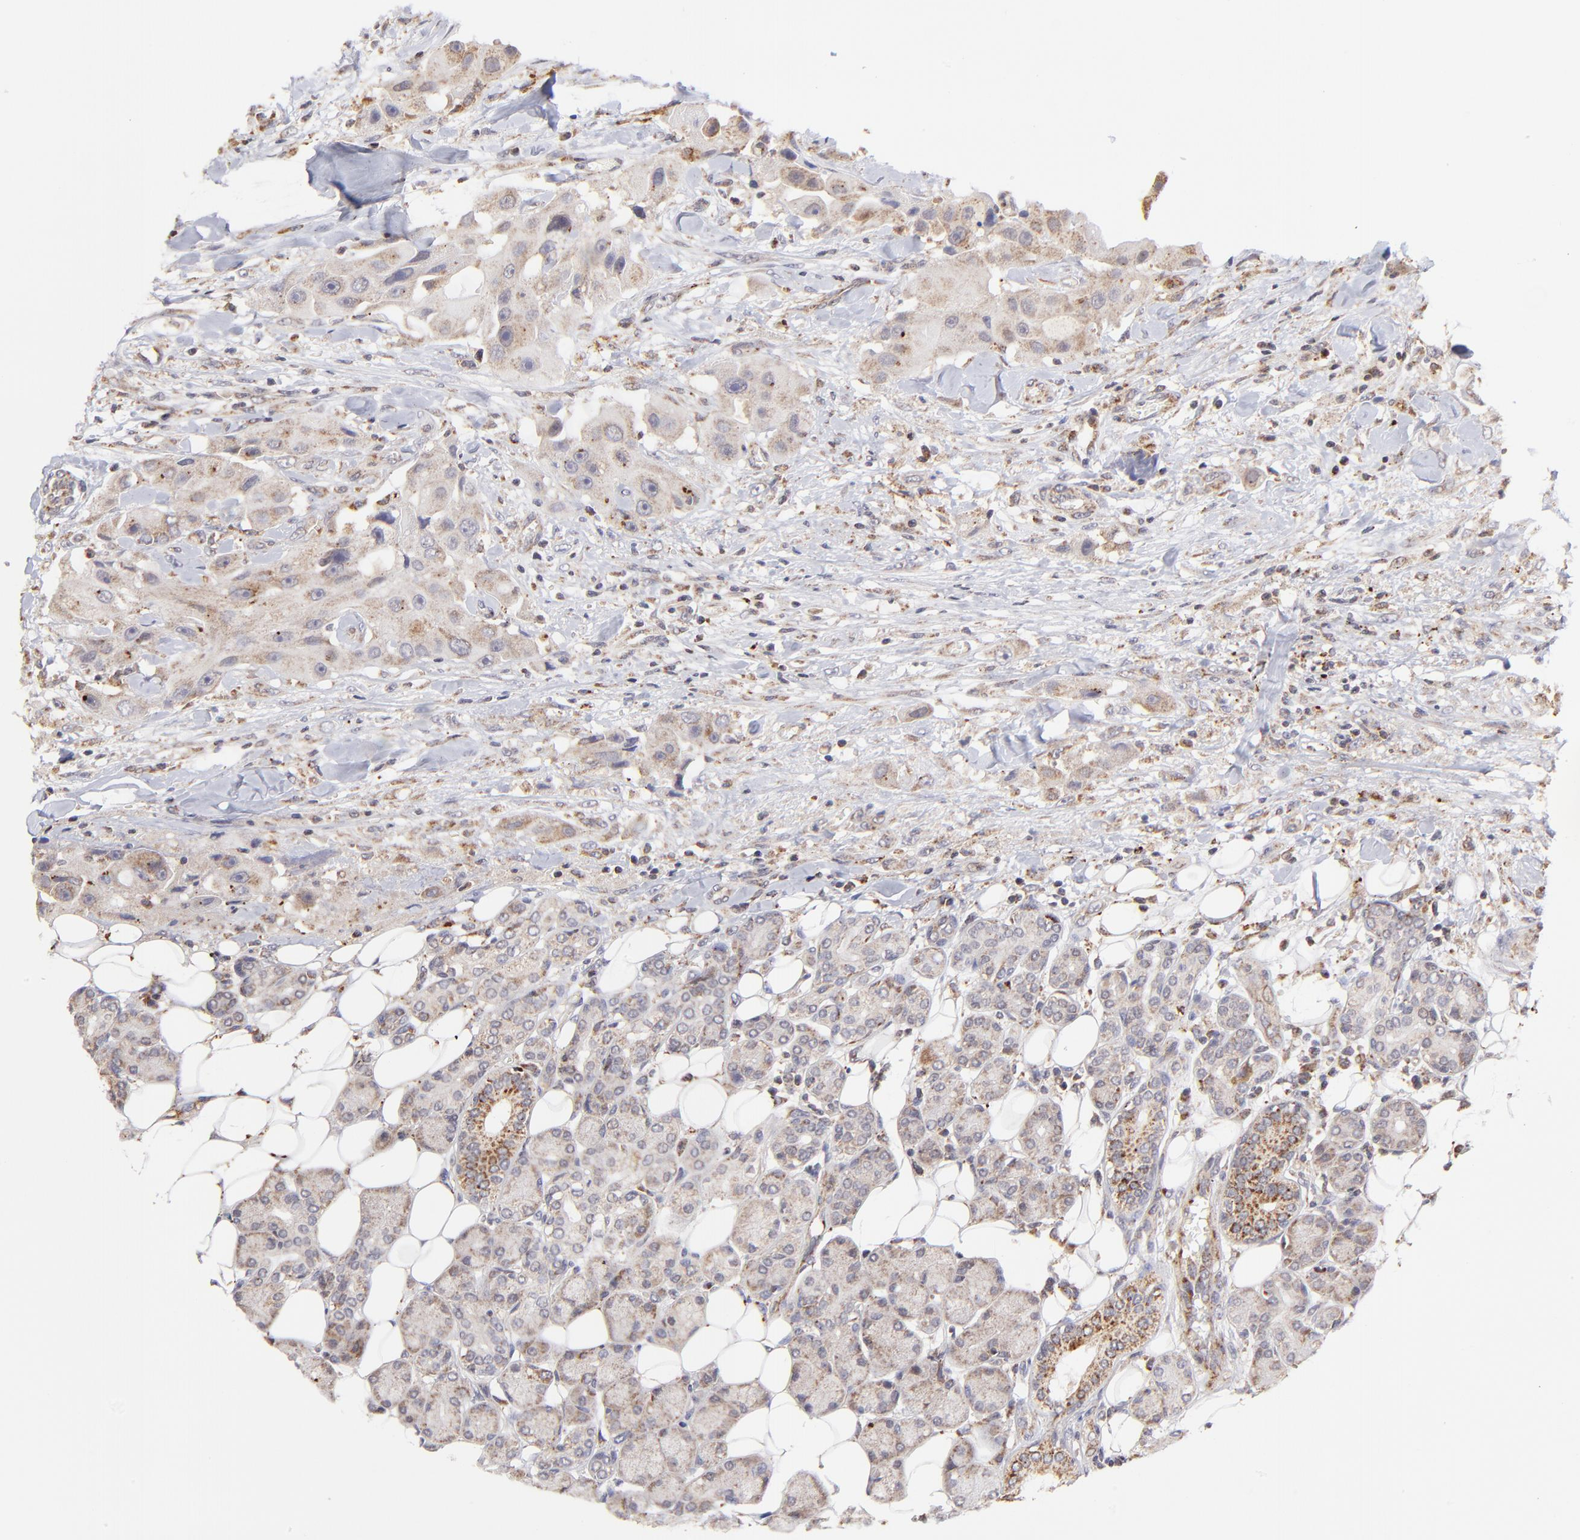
{"staining": {"intensity": "weak", "quantity": "25%-75%", "location": "cytoplasmic/membranous"}, "tissue": "head and neck cancer", "cell_type": "Tumor cells", "image_type": "cancer", "snomed": [{"axis": "morphology", "description": "Normal tissue, NOS"}, {"axis": "morphology", "description": "Adenocarcinoma, NOS"}, {"axis": "topography", "description": "Salivary gland"}, {"axis": "topography", "description": "Head-Neck"}], "caption": "Immunohistochemistry (IHC) (DAB (3,3'-diaminobenzidine)) staining of human head and neck cancer displays weak cytoplasmic/membranous protein positivity in approximately 25%-75% of tumor cells.", "gene": "MAP2K7", "patient": {"sex": "male", "age": 80}}